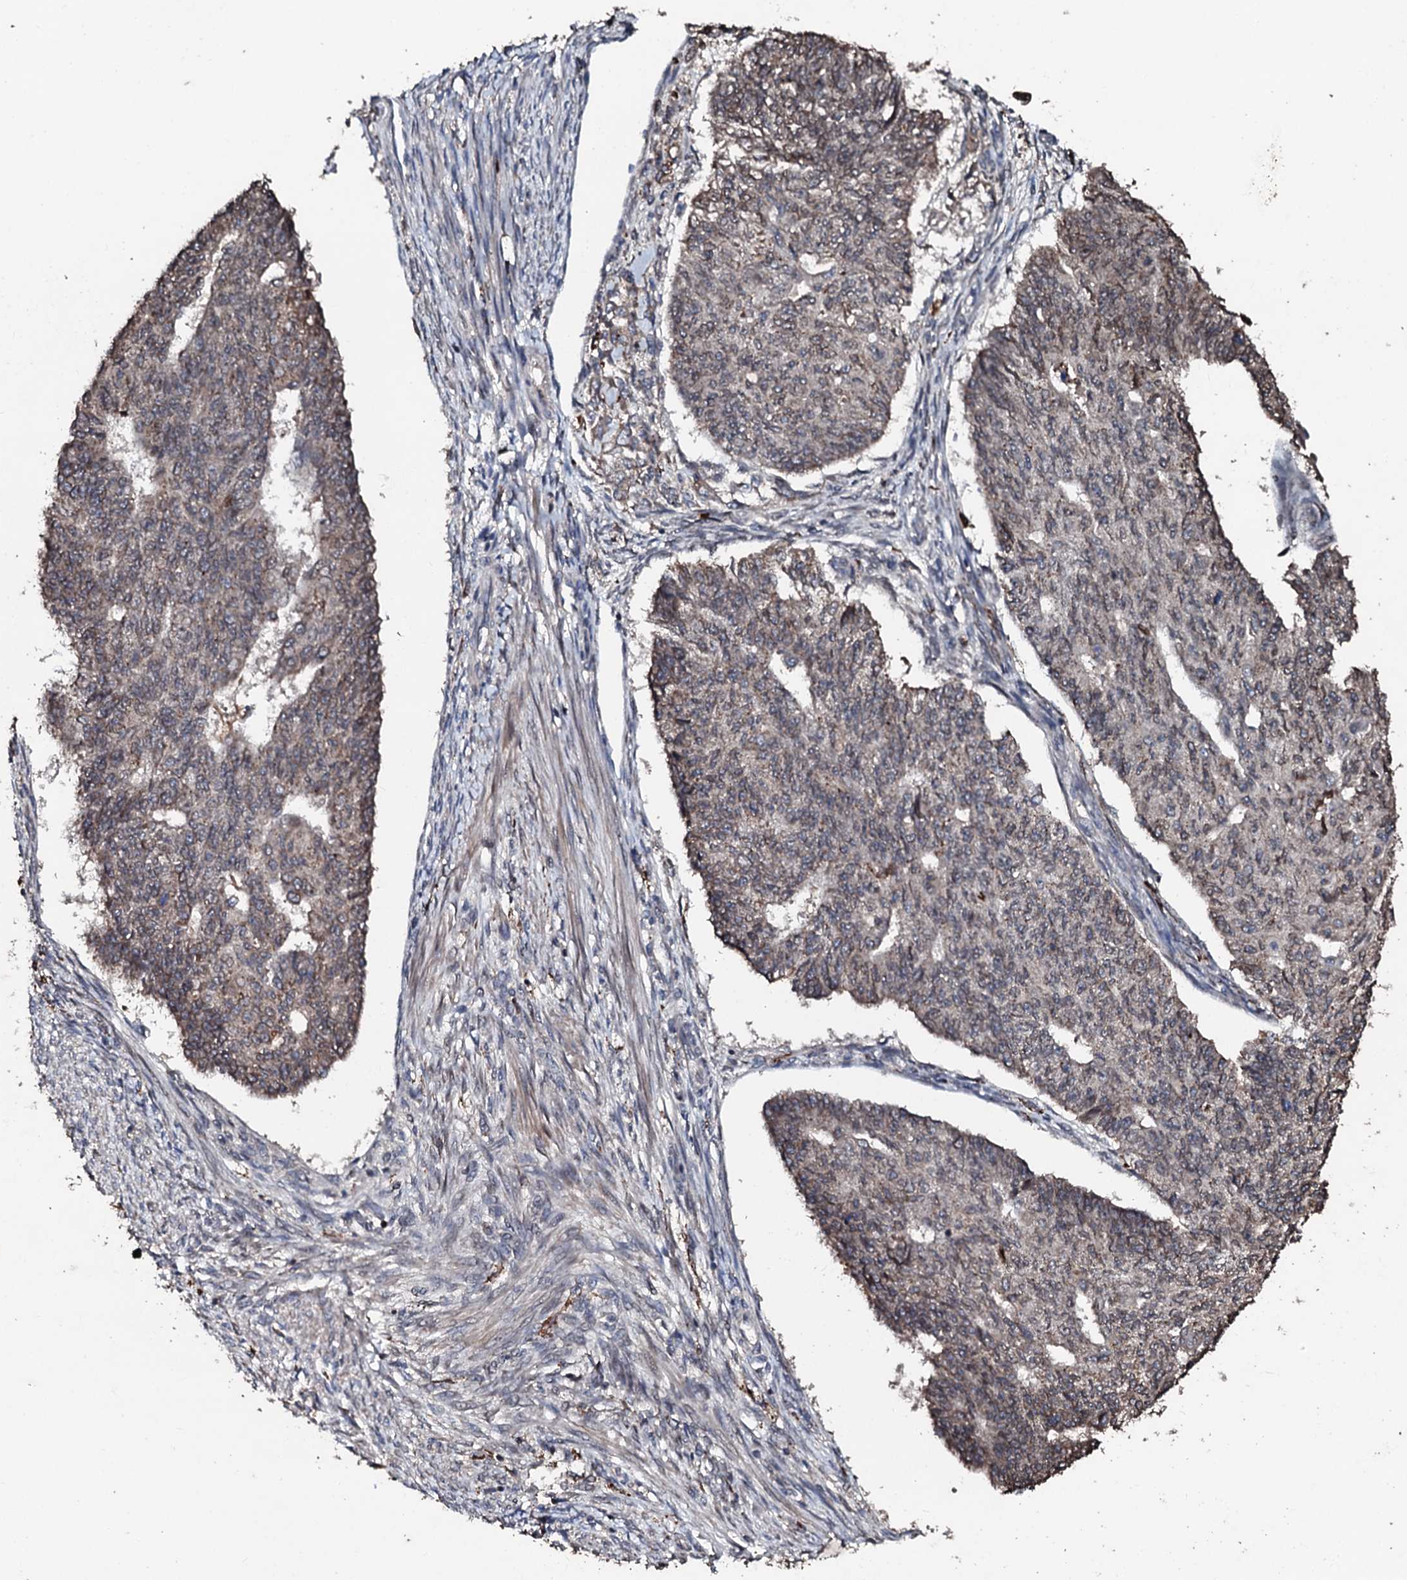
{"staining": {"intensity": "weak", "quantity": ">75%", "location": "cytoplasmic/membranous"}, "tissue": "endometrial cancer", "cell_type": "Tumor cells", "image_type": "cancer", "snomed": [{"axis": "morphology", "description": "Adenocarcinoma, NOS"}, {"axis": "topography", "description": "Endometrium"}], "caption": "DAB (3,3'-diaminobenzidine) immunohistochemical staining of adenocarcinoma (endometrial) shows weak cytoplasmic/membranous protein staining in about >75% of tumor cells.", "gene": "SDHAF2", "patient": {"sex": "female", "age": 32}}